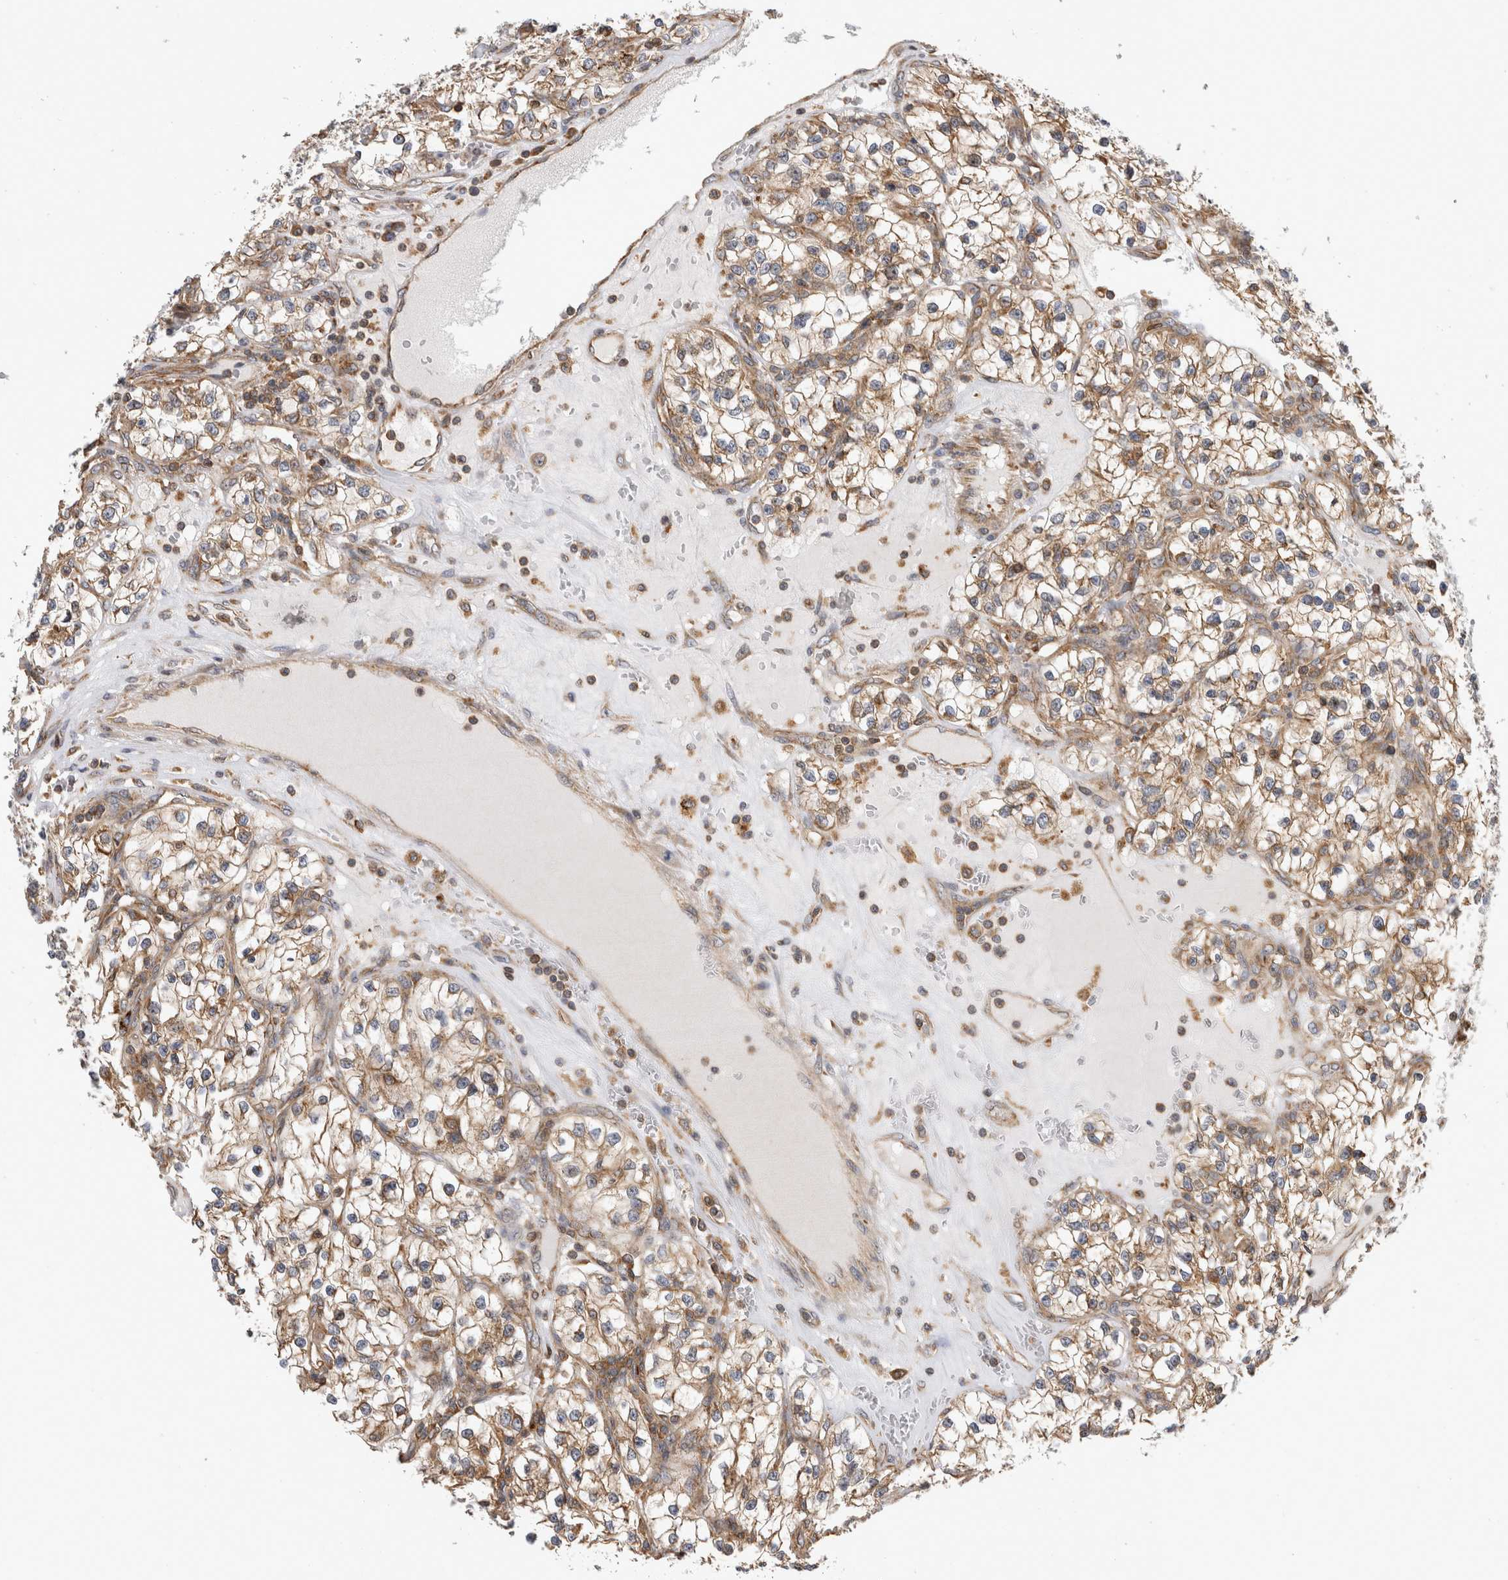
{"staining": {"intensity": "moderate", "quantity": ">75%", "location": "cytoplasmic/membranous"}, "tissue": "renal cancer", "cell_type": "Tumor cells", "image_type": "cancer", "snomed": [{"axis": "morphology", "description": "Adenocarcinoma, NOS"}, {"axis": "topography", "description": "Kidney"}], "caption": "The immunohistochemical stain labels moderate cytoplasmic/membranous expression in tumor cells of renal cancer tissue. The protein is stained brown, and the nuclei are stained in blue (DAB (3,3'-diaminobenzidine) IHC with brightfield microscopy, high magnification).", "gene": "GRIK2", "patient": {"sex": "female", "age": 57}}